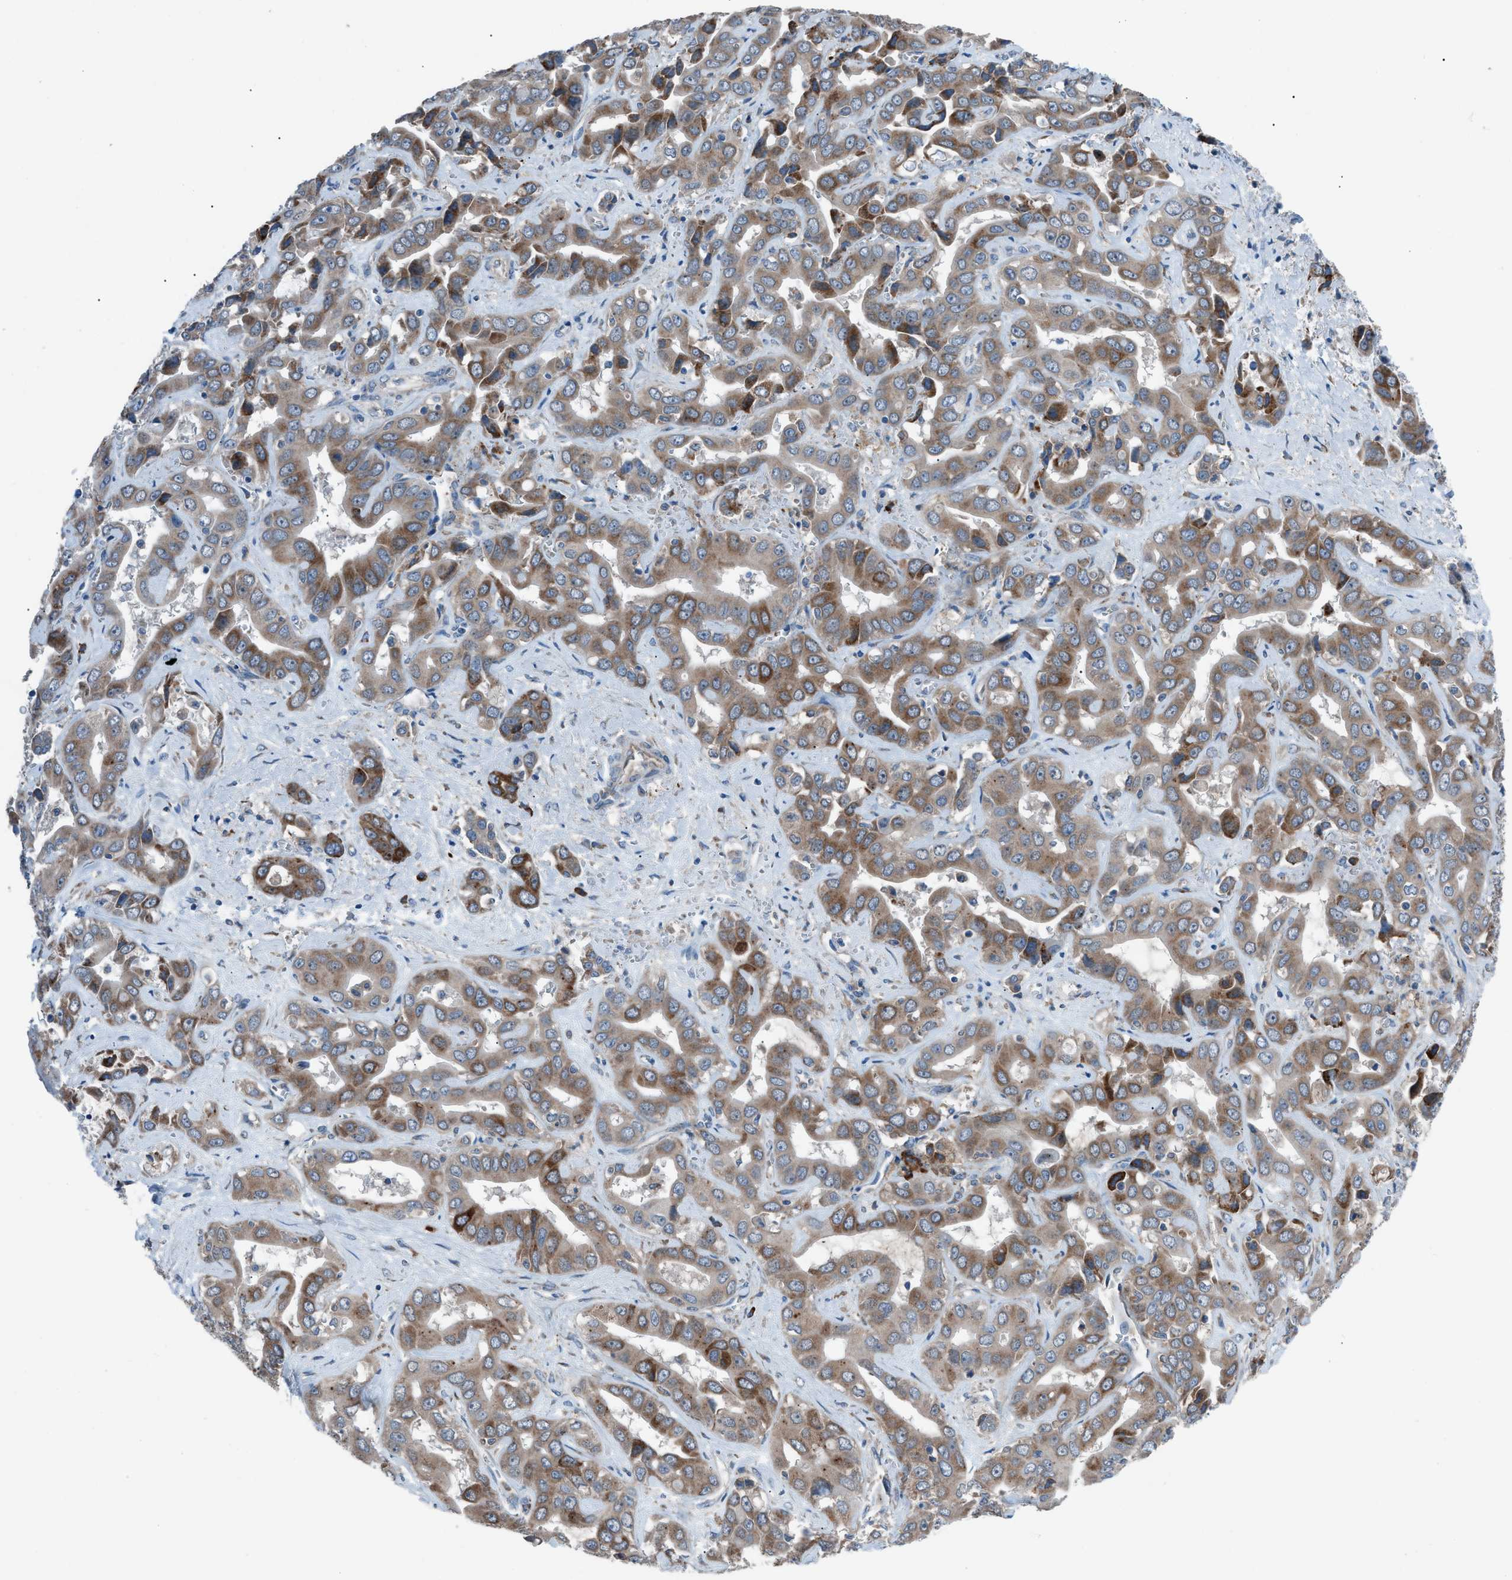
{"staining": {"intensity": "moderate", "quantity": ">75%", "location": "cytoplasmic/membranous"}, "tissue": "liver cancer", "cell_type": "Tumor cells", "image_type": "cancer", "snomed": [{"axis": "morphology", "description": "Cholangiocarcinoma"}, {"axis": "topography", "description": "Liver"}], "caption": "A brown stain highlights moderate cytoplasmic/membranous positivity of a protein in cholangiocarcinoma (liver) tumor cells.", "gene": "HEG1", "patient": {"sex": "female", "age": 52}}